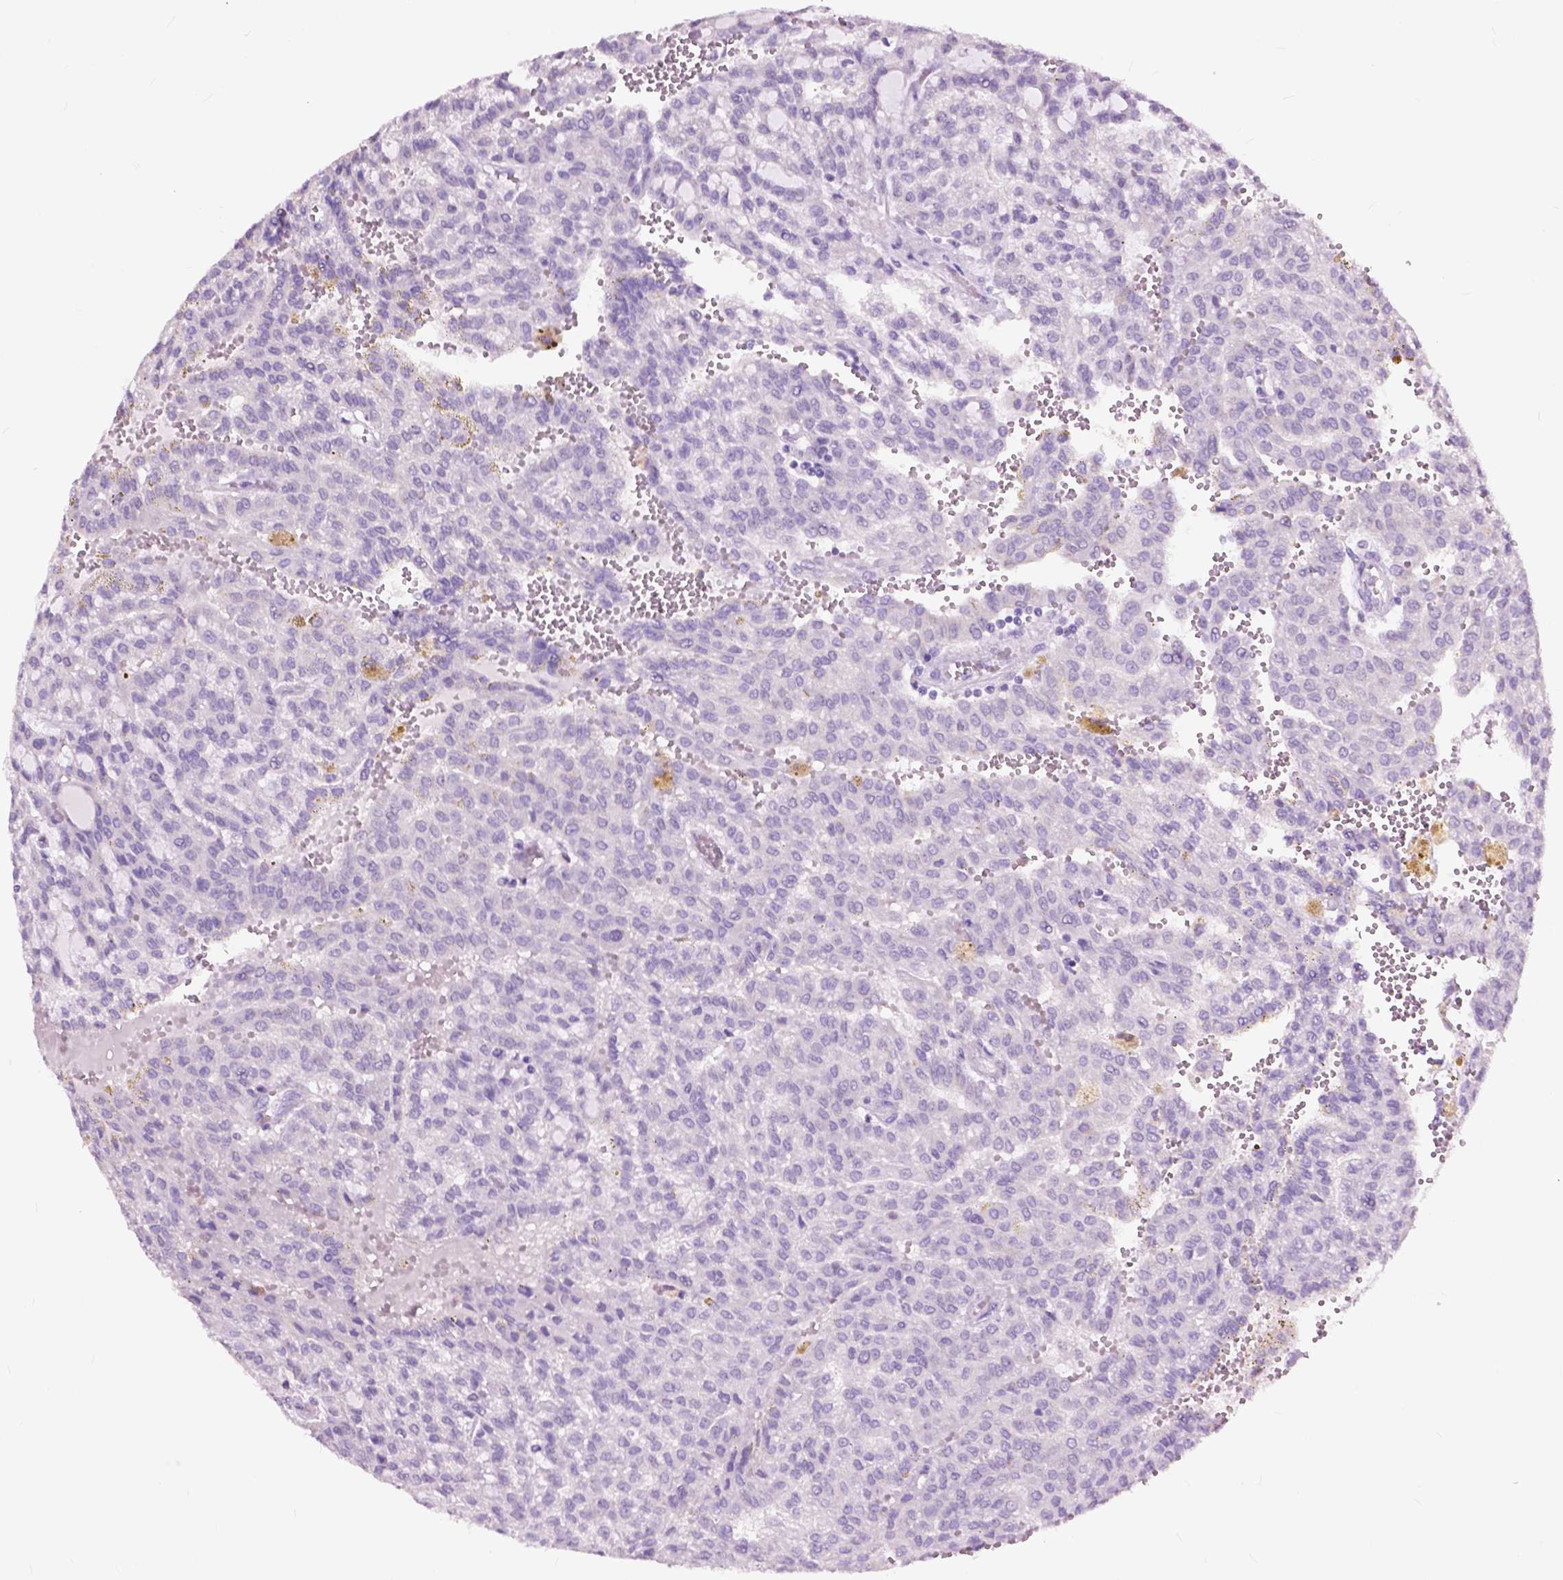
{"staining": {"intensity": "negative", "quantity": "none", "location": "none"}, "tissue": "renal cancer", "cell_type": "Tumor cells", "image_type": "cancer", "snomed": [{"axis": "morphology", "description": "Adenocarcinoma, NOS"}, {"axis": "topography", "description": "Kidney"}], "caption": "The micrograph exhibits no significant staining in tumor cells of renal cancer (adenocarcinoma). (Brightfield microscopy of DAB IHC at high magnification).", "gene": "GPR37L1", "patient": {"sex": "male", "age": 63}}